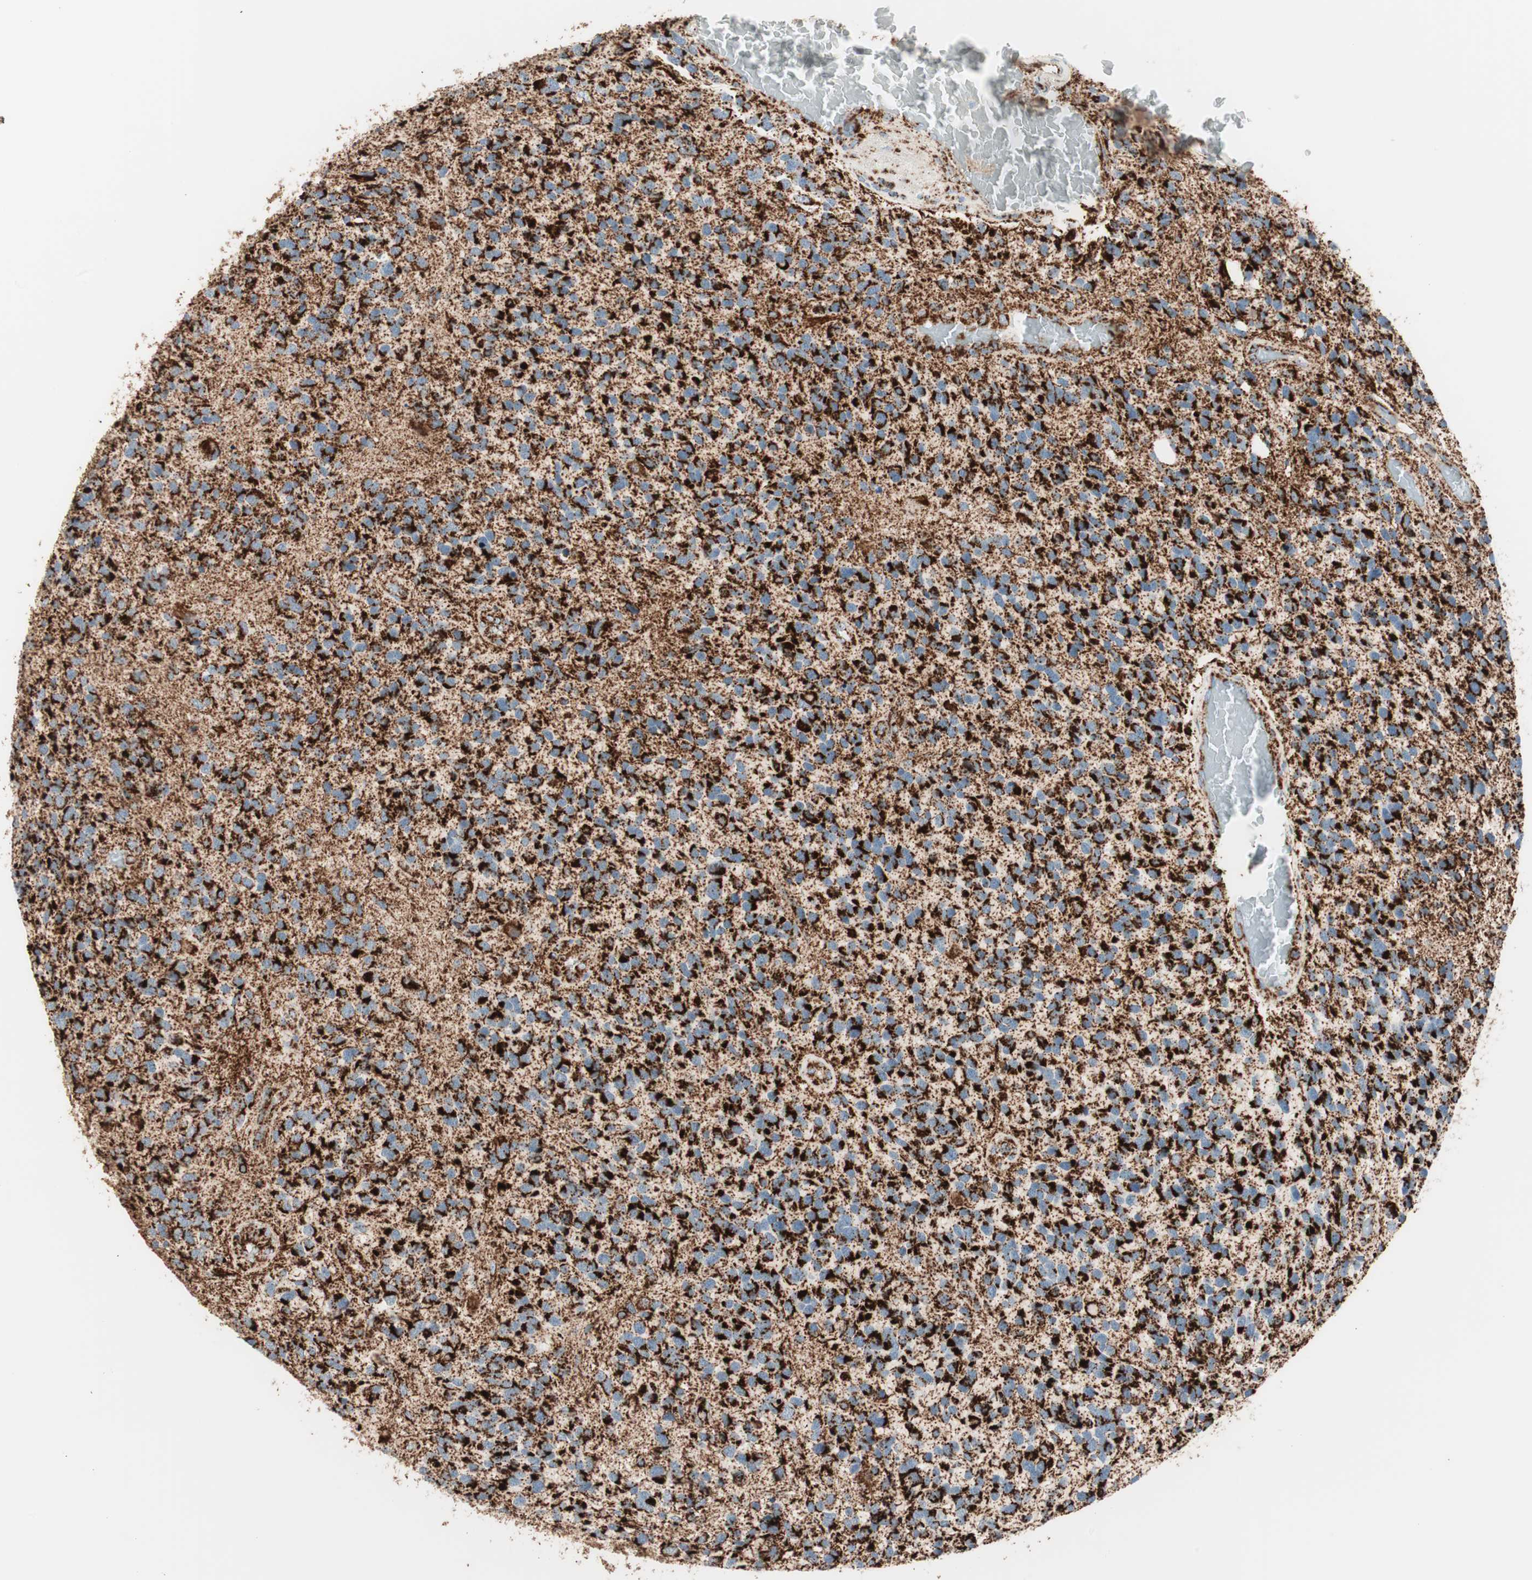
{"staining": {"intensity": "strong", "quantity": ">75%", "location": "cytoplasmic/membranous"}, "tissue": "glioma", "cell_type": "Tumor cells", "image_type": "cancer", "snomed": [{"axis": "morphology", "description": "Glioma, malignant, High grade"}, {"axis": "topography", "description": "Brain"}], "caption": "Immunohistochemistry (IHC) of human high-grade glioma (malignant) reveals high levels of strong cytoplasmic/membranous staining in approximately >75% of tumor cells.", "gene": "TOMM20", "patient": {"sex": "female", "age": 58}}